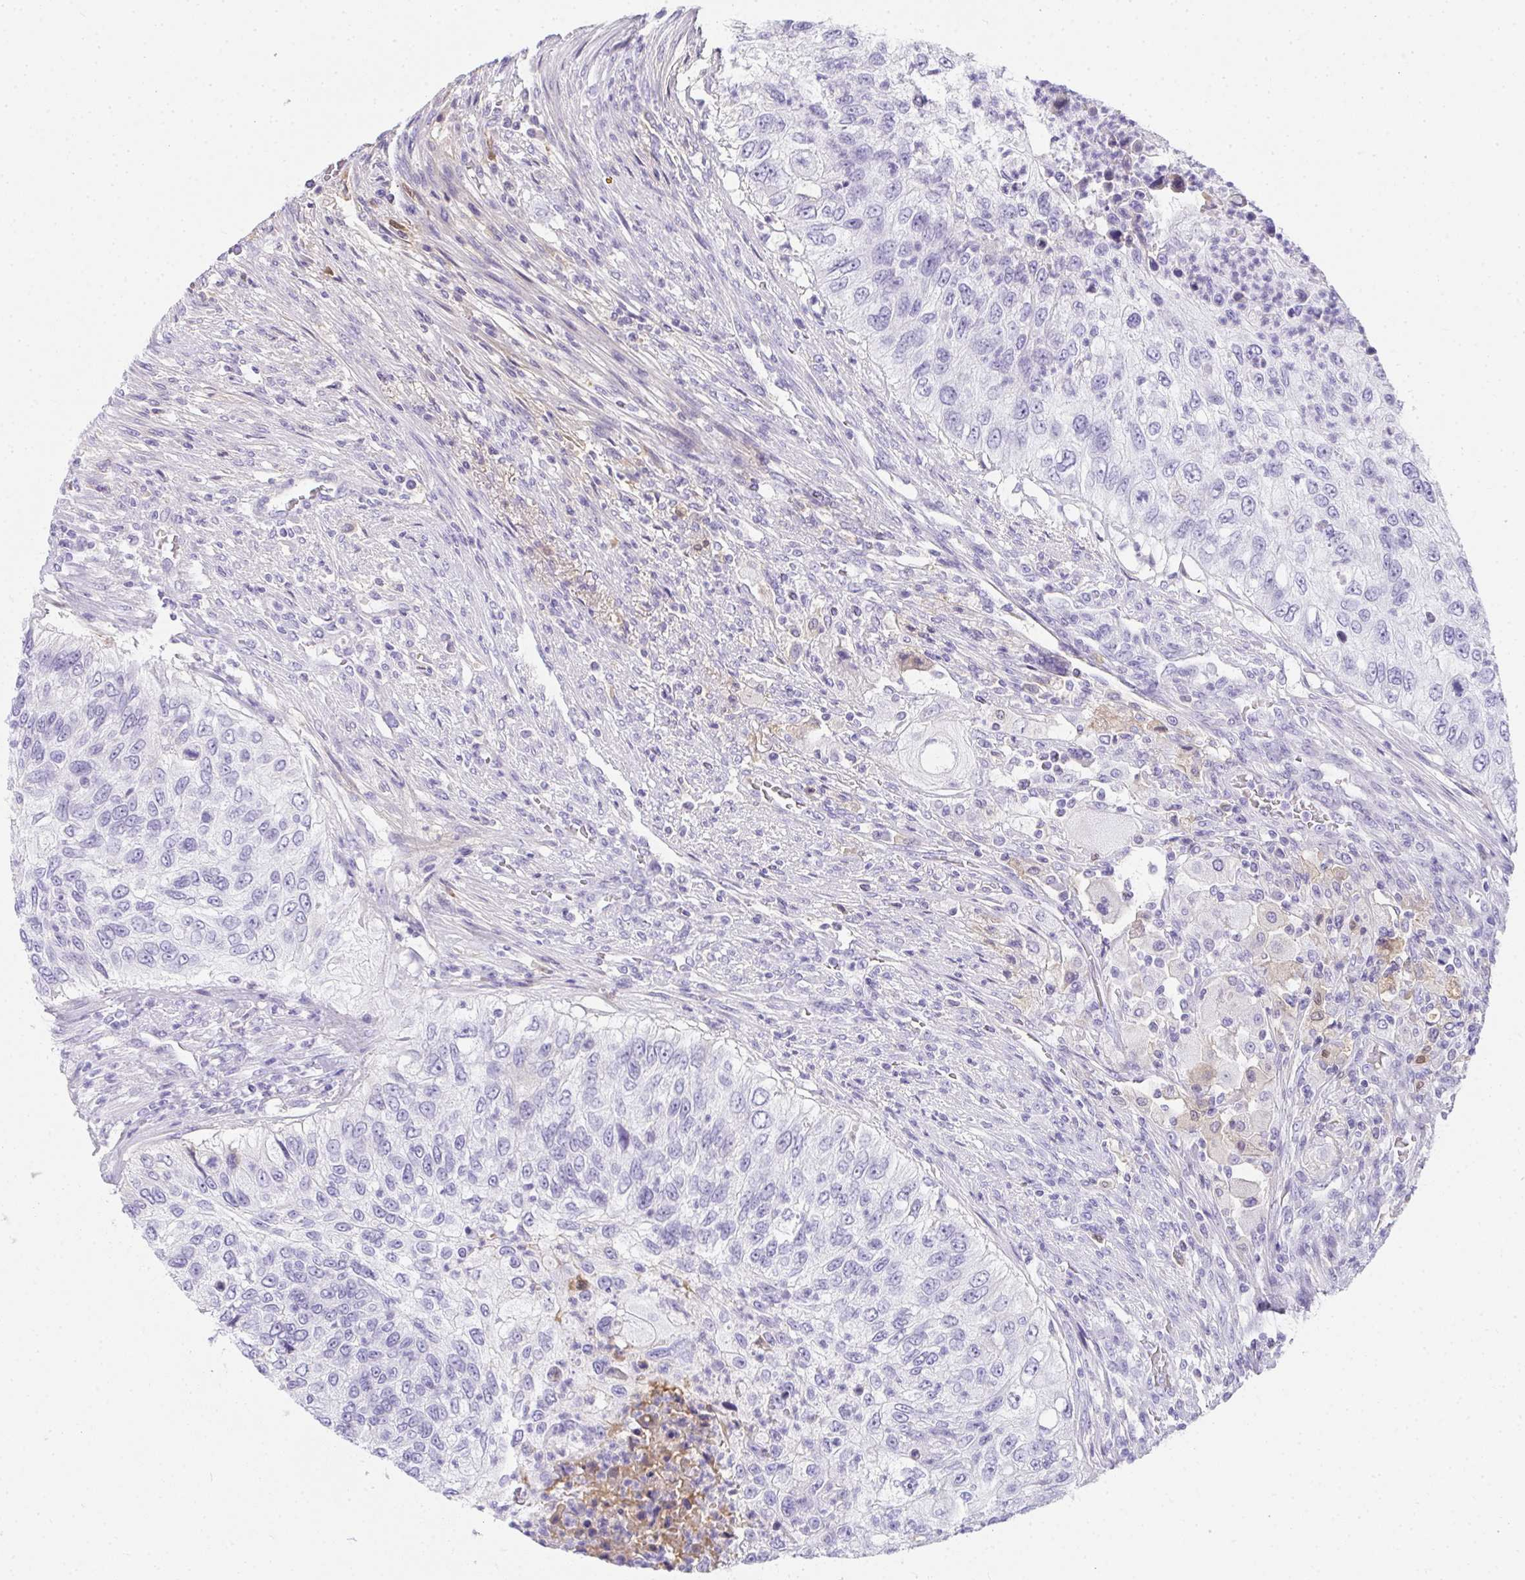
{"staining": {"intensity": "negative", "quantity": "none", "location": "none"}, "tissue": "urothelial cancer", "cell_type": "Tumor cells", "image_type": "cancer", "snomed": [{"axis": "morphology", "description": "Urothelial carcinoma, High grade"}, {"axis": "topography", "description": "Urinary bladder"}], "caption": "Urothelial carcinoma (high-grade) was stained to show a protein in brown. There is no significant expression in tumor cells. (DAB (3,3'-diaminobenzidine) immunohistochemistry visualized using brightfield microscopy, high magnification).", "gene": "ZSWIM3", "patient": {"sex": "female", "age": 60}}